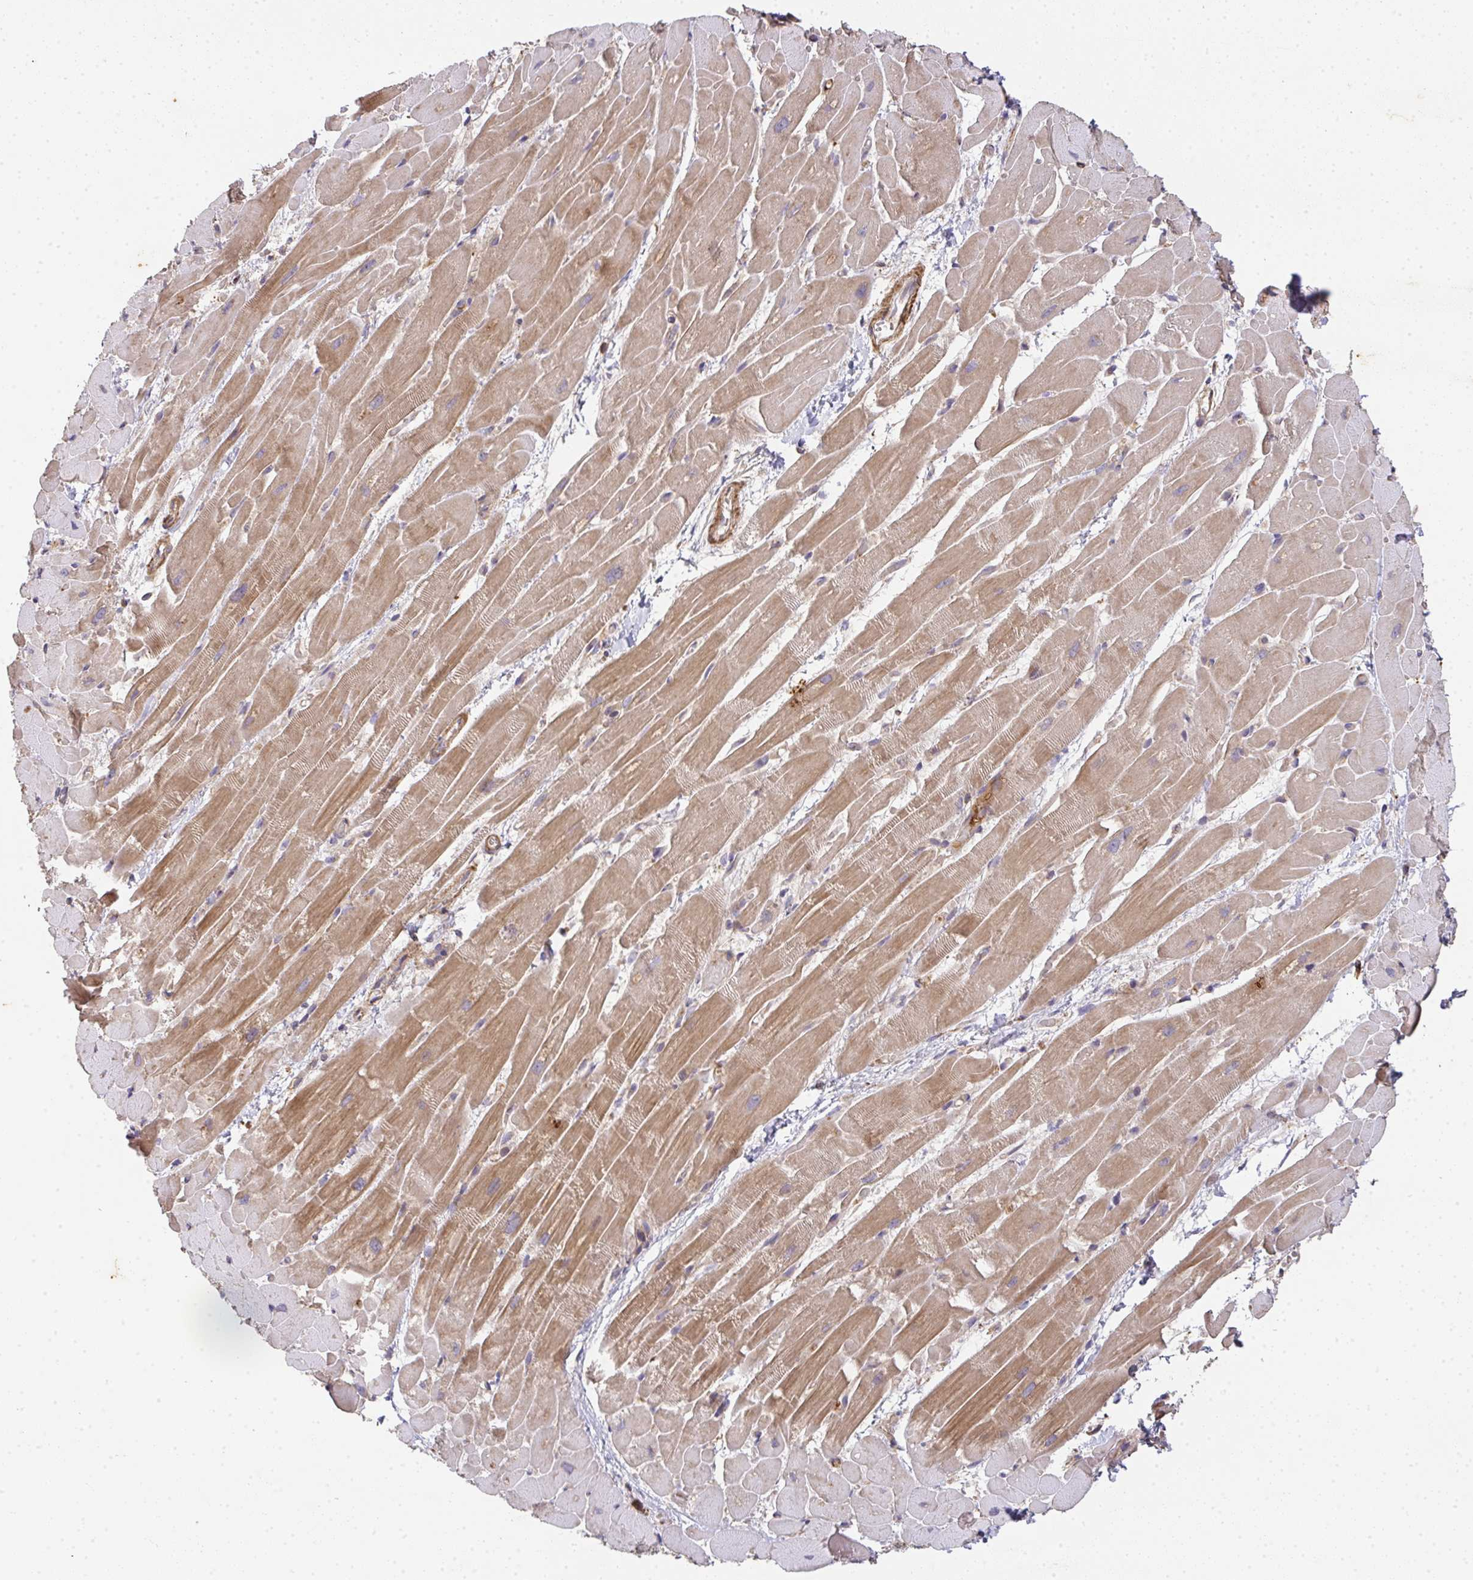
{"staining": {"intensity": "moderate", "quantity": ">75%", "location": "cytoplasmic/membranous"}, "tissue": "heart muscle", "cell_type": "Cardiomyocytes", "image_type": "normal", "snomed": [{"axis": "morphology", "description": "Normal tissue, NOS"}, {"axis": "topography", "description": "Heart"}], "caption": "Immunohistochemistry of unremarkable heart muscle exhibits medium levels of moderate cytoplasmic/membranous positivity in about >75% of cardiomyocytes.", "gene": "TNMD", "patient": {"sex": "male", "age": 37}}